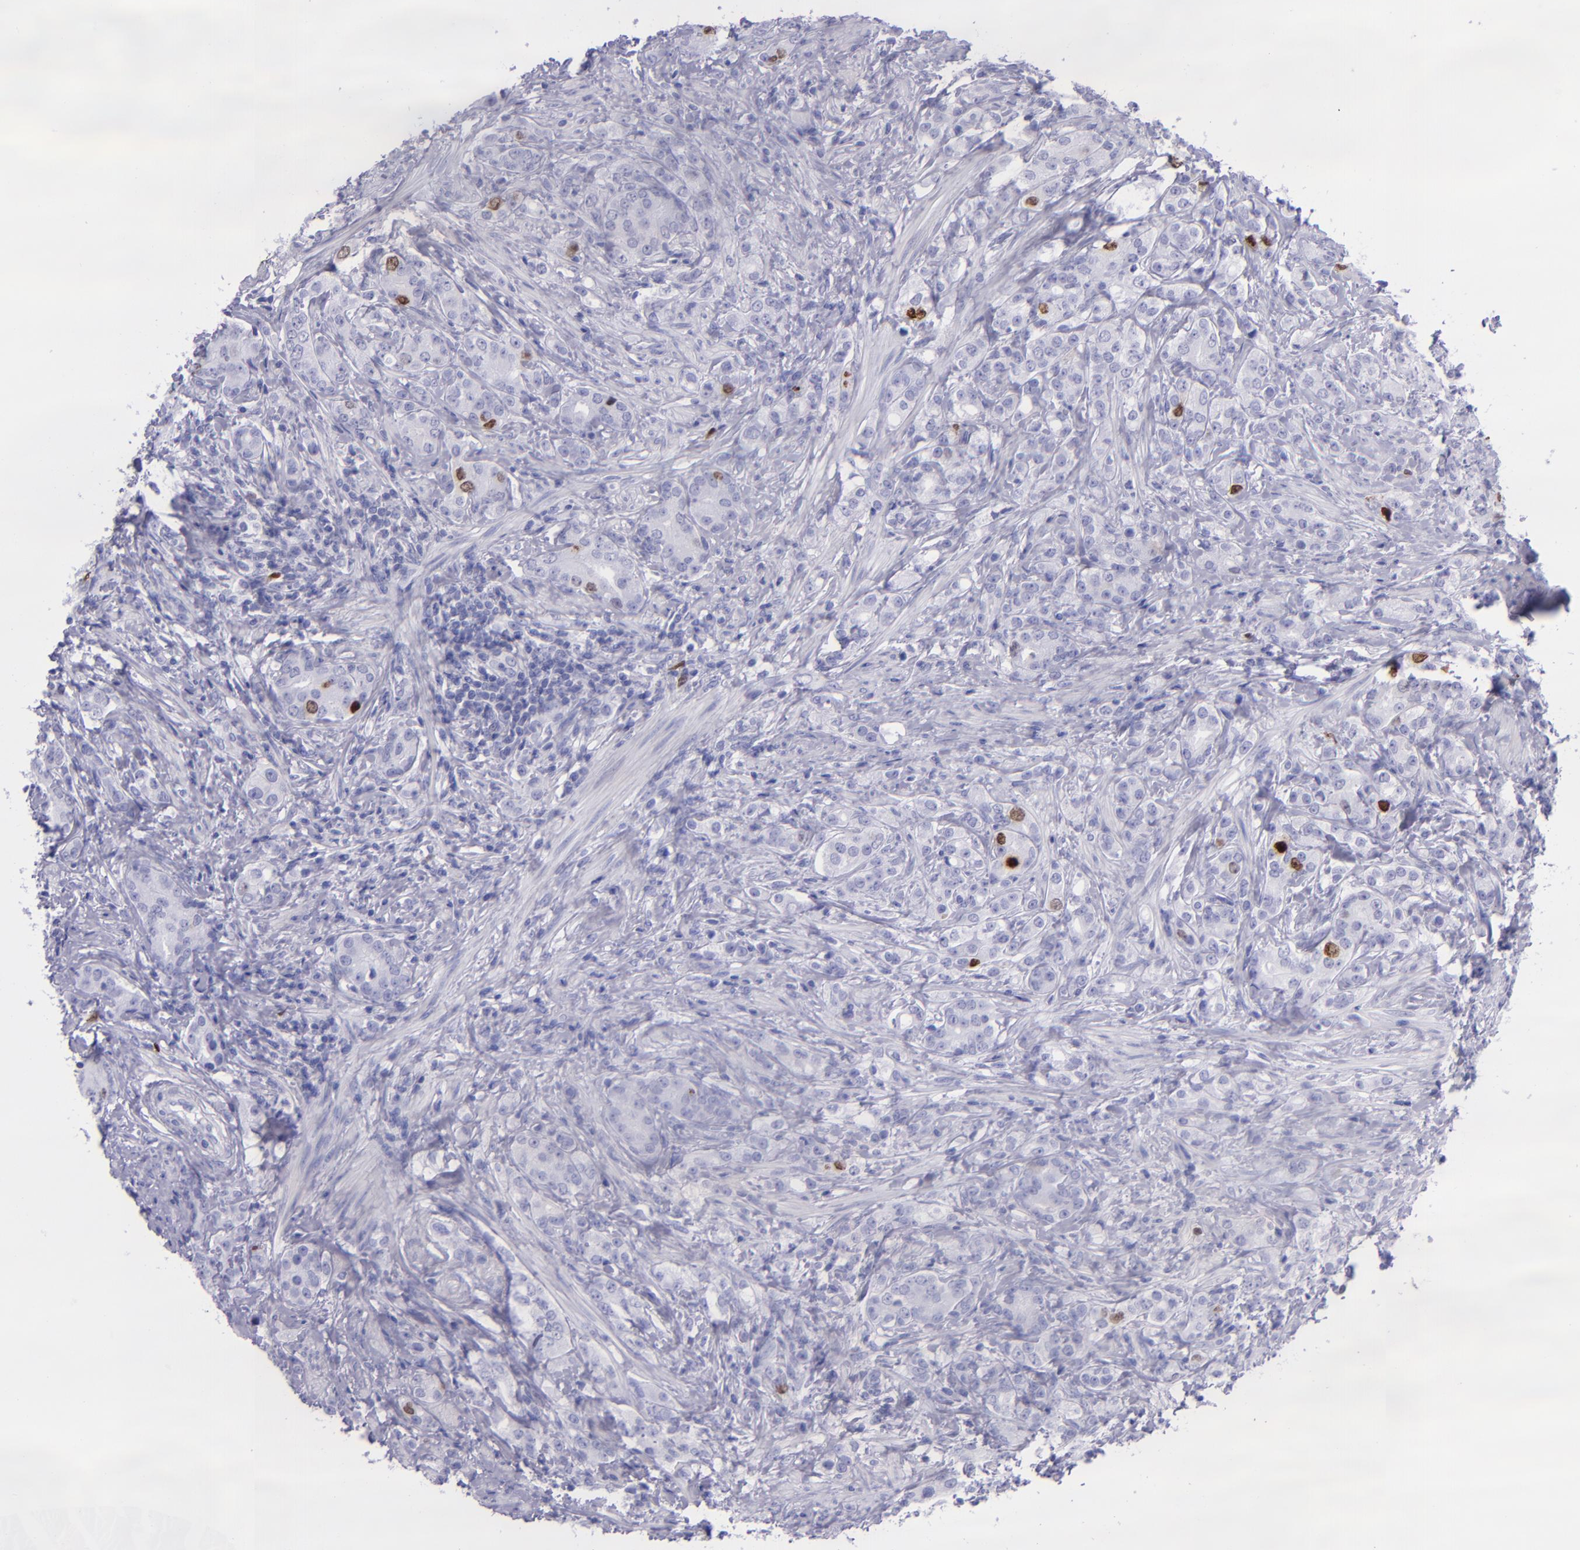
{"staining": {"intensity": "strong", "quantity": "<25%", "location": "nuclear"}, "tissue": "prostate cancer", "cell_type": "Tumor cells", "image_type": "cancer", "snomed": [{"axis": "morphology", "description": "Adenocarcinoma, Medium grade"}, {"axis": "topography", "description": "Prostate"}], "caption": "Prostate medium-grade adenocarcinoma stained with DAB (3,3'-diaminobenzidine) IHC reveals medium levels of strong nuclear positivity in about <25% of tumor cells. The staining was performed using DAB to visualize the protein expression in brown, while the nuclei were stained in blue with hematoxylin (Magnification: 20x).", "gene": "TOP2A", "patient": {"sex": "male", "age": 59}}